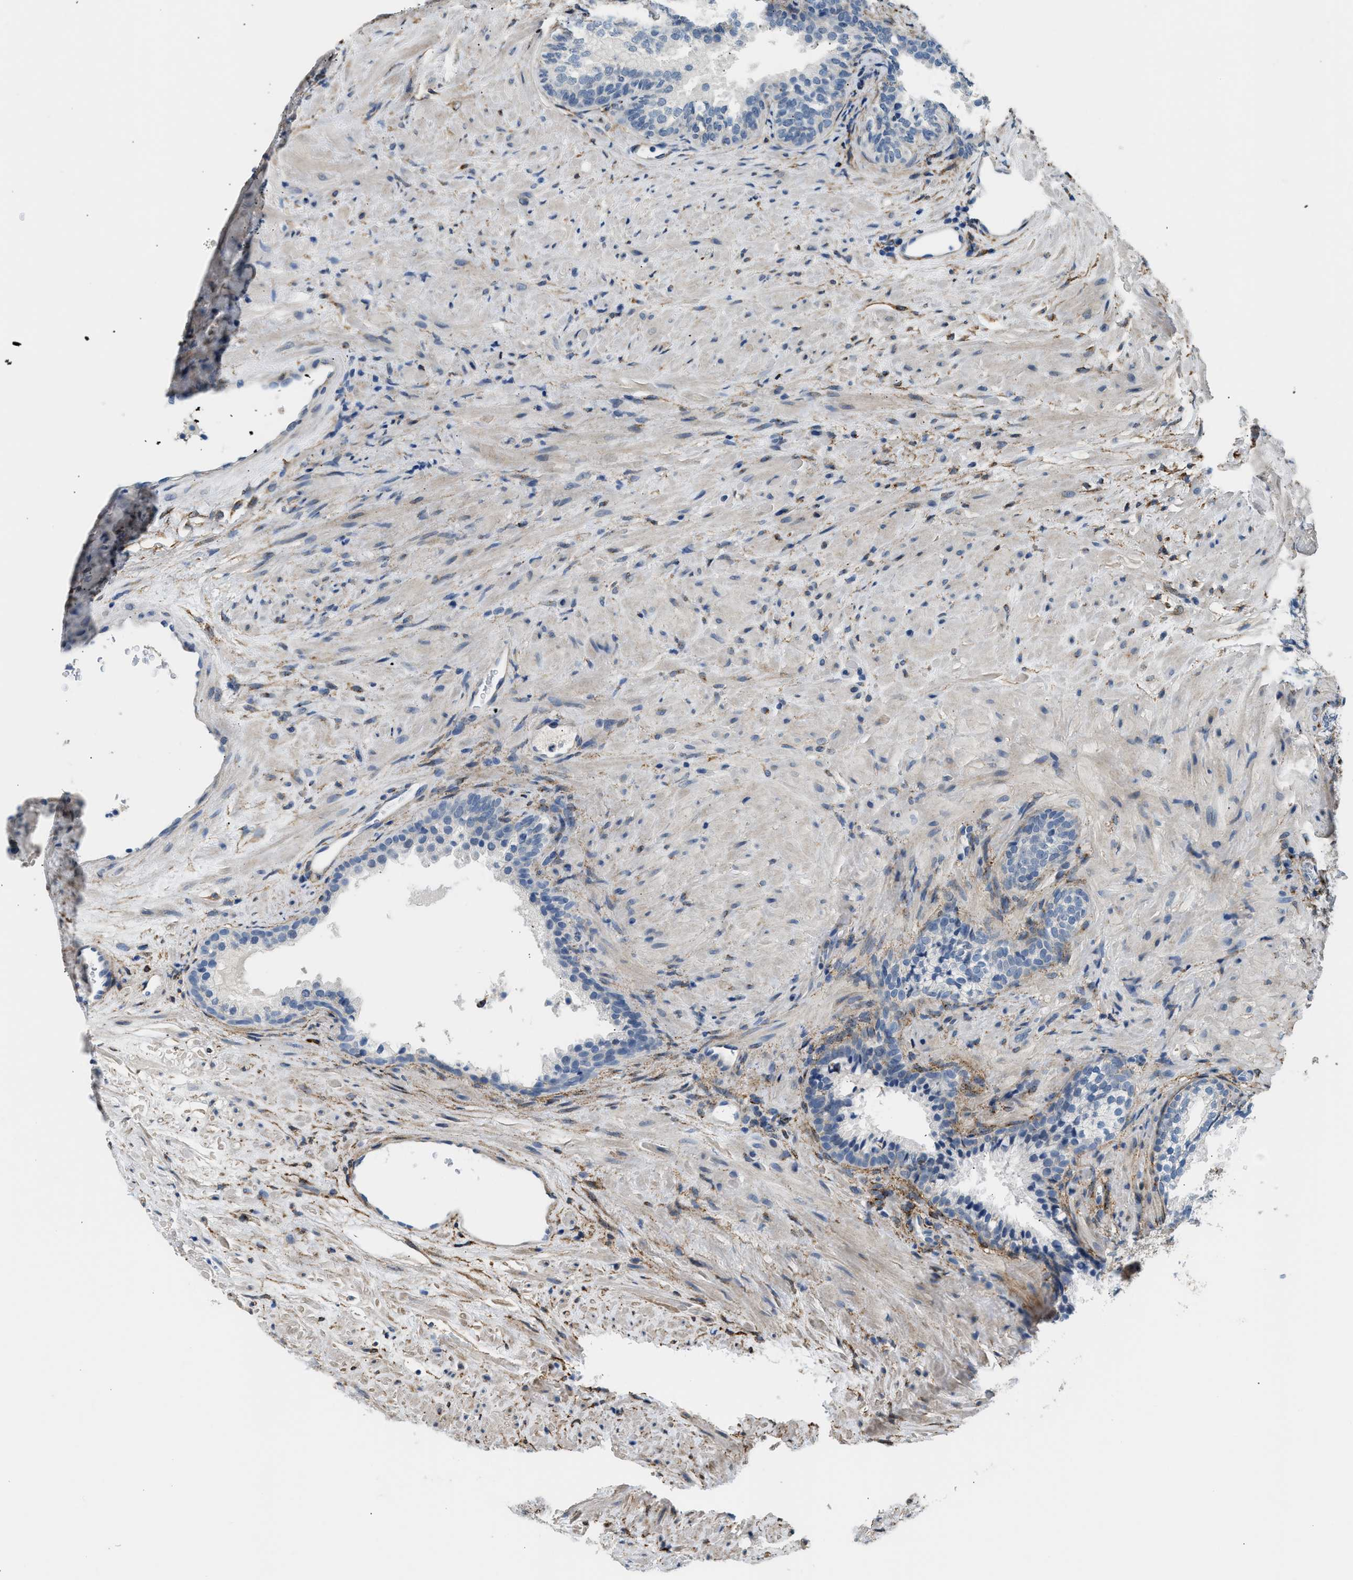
{"staining": {"intensity": "negative", "quantity": "none", "location": "none"}, "tissue": "prostate", "cell_type": "Glandular cells", "image_type": "normal", "snomed": [{"axis": "morphology", "description": "Normal tissue, NOS"}, {"axis": "topography", "description": "Prostate"}], "caption": "Glandular cells show no significant protein staining in benign prostate. (Immunohistochemistry (ihc), brightfield microscopy, high magnification).", "gene": "LRP1", "patient": {"sex": "male", "age": 76}}